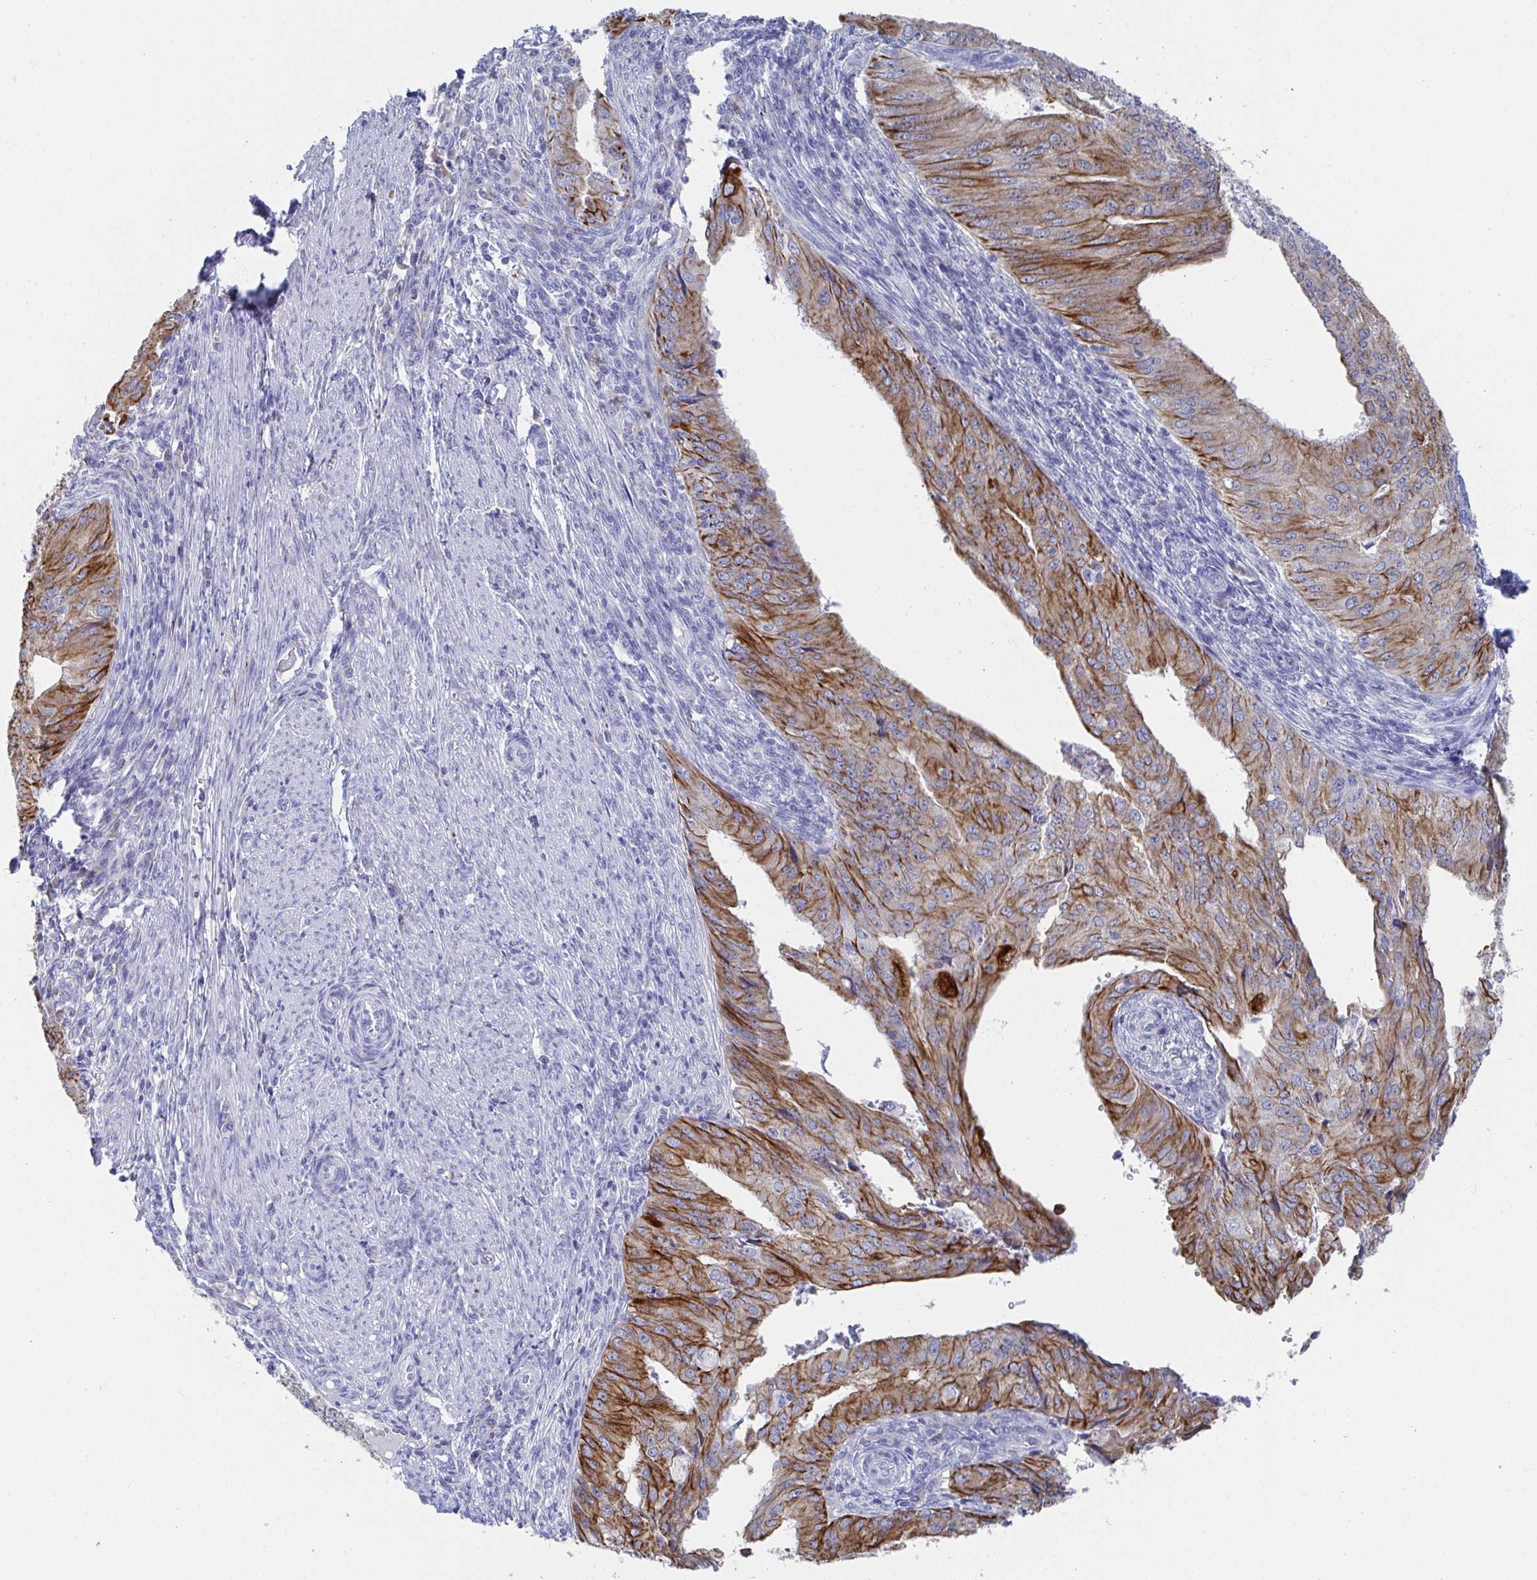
{"staining": {"intensity": "moderate", "quantity": "25%-75%", "location": "cytoplasmic/membranous"}, "tissue": "endometrial cancer", "cell_type": "Tumor cells", "image_type": "cancer", "snomed": [{"axis": "morphology", "description": "Adenocarcinoma, NOS"}, {"axis": "topography", "description": "Endometrium"}], "caption": "Immunohistochemical staining of endometrial cancer displays moderate cytoplasmic/membranous protein staining in approximately 25%-75% of tumor cells. The staining is performed using DAB brown chromogen to label protein expression. The nuclei are counter-stained blue using hematoxylin.", "gene": "CLDN8", "patient": {"sex": "female", "age": 50}}